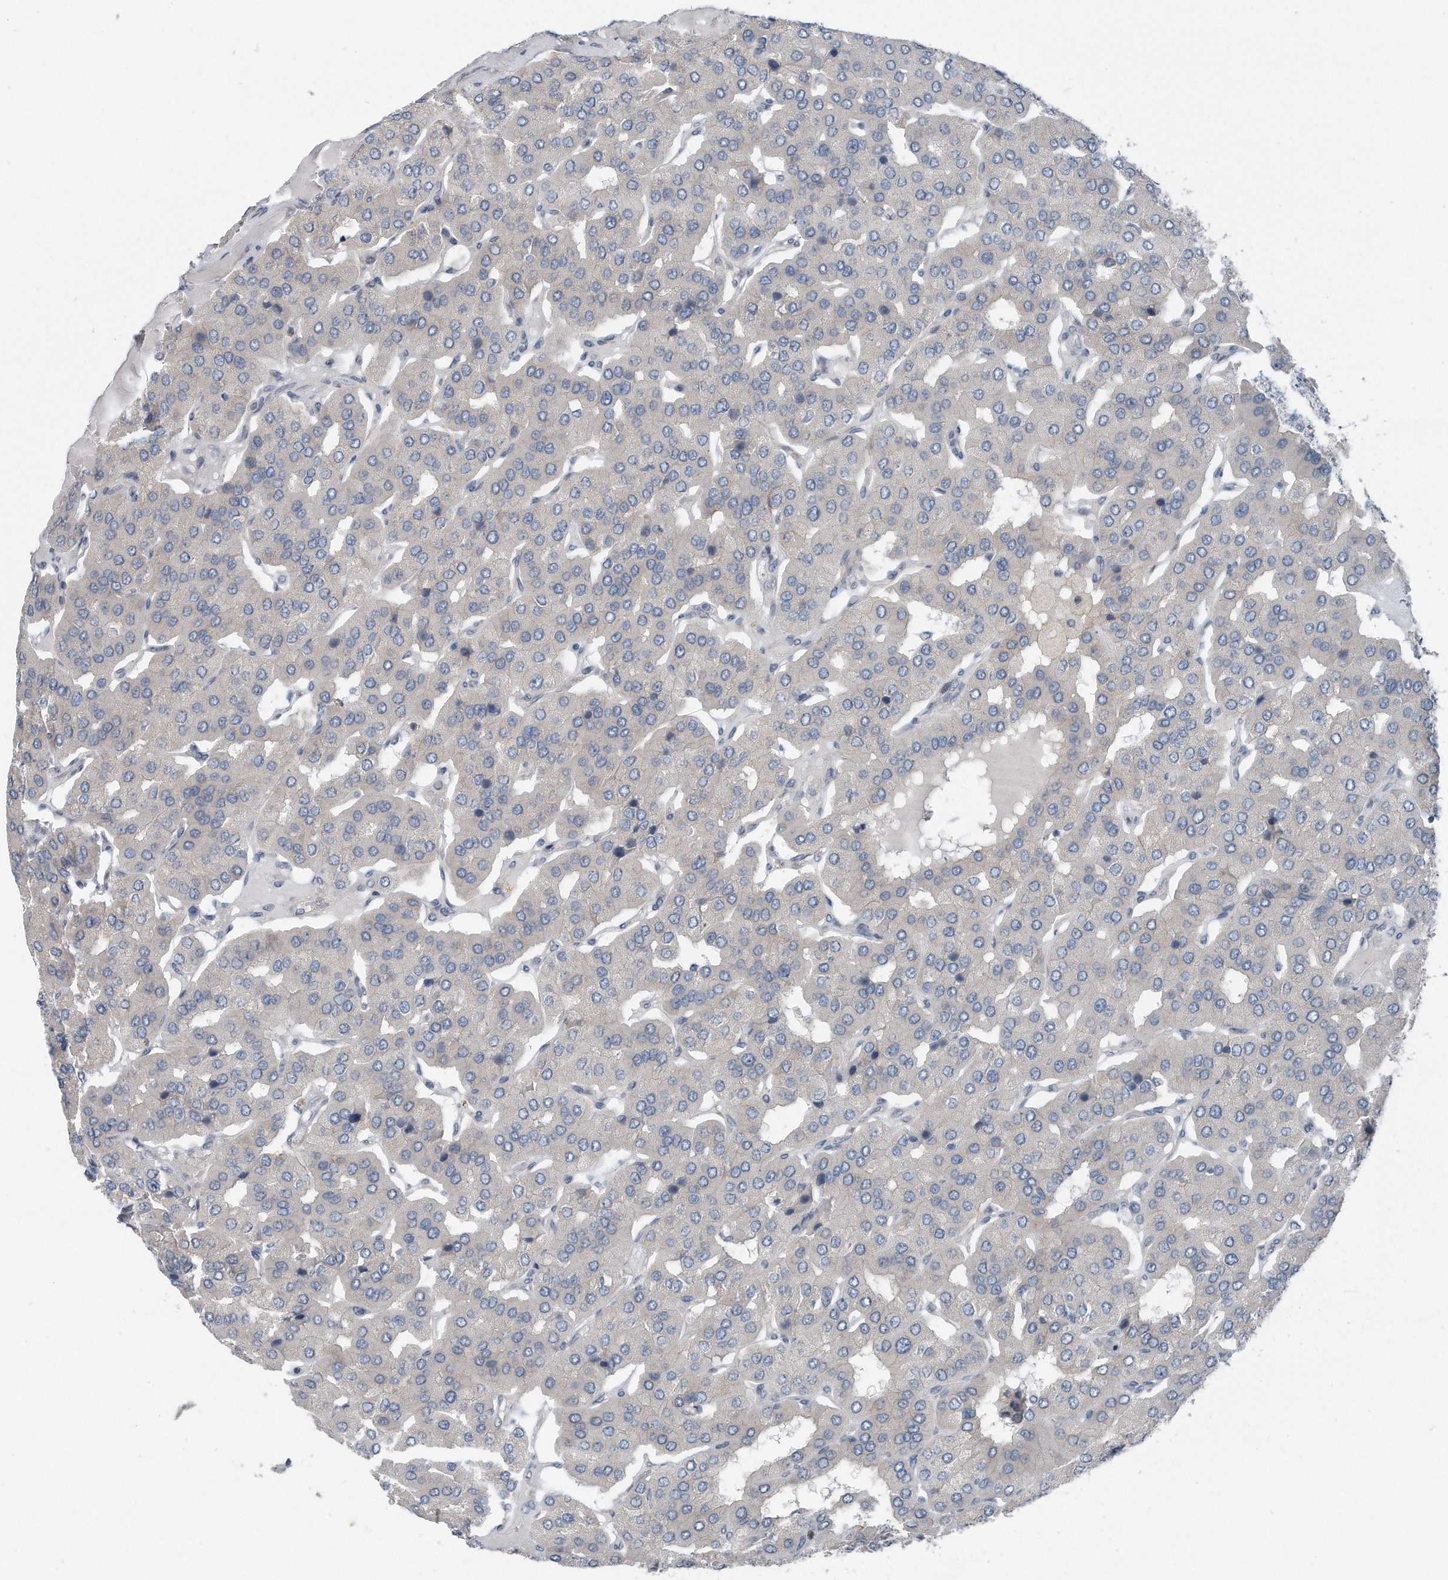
{"staining": {"intensity": "negative", "quantity": "none", "location": "none"}, "tissue": "parathyroid gland", "cell_type": "Glandular cells", "image_type": "normal", "snomed": [{"axis": "morphology", "description": "Normal tissue, NOS"}, {"axis": "morphology", "description": "Adenoma, NOS"}, {"axis": "topography", "description": "Parathyroid gland"}], "caption": "IHC histopathology image of benign parathyroid gland stained for a protein (brown), which shows no staining in glandular cells.", "gene": "YRDC", "patient": {"sex": "female", "age": 86}}